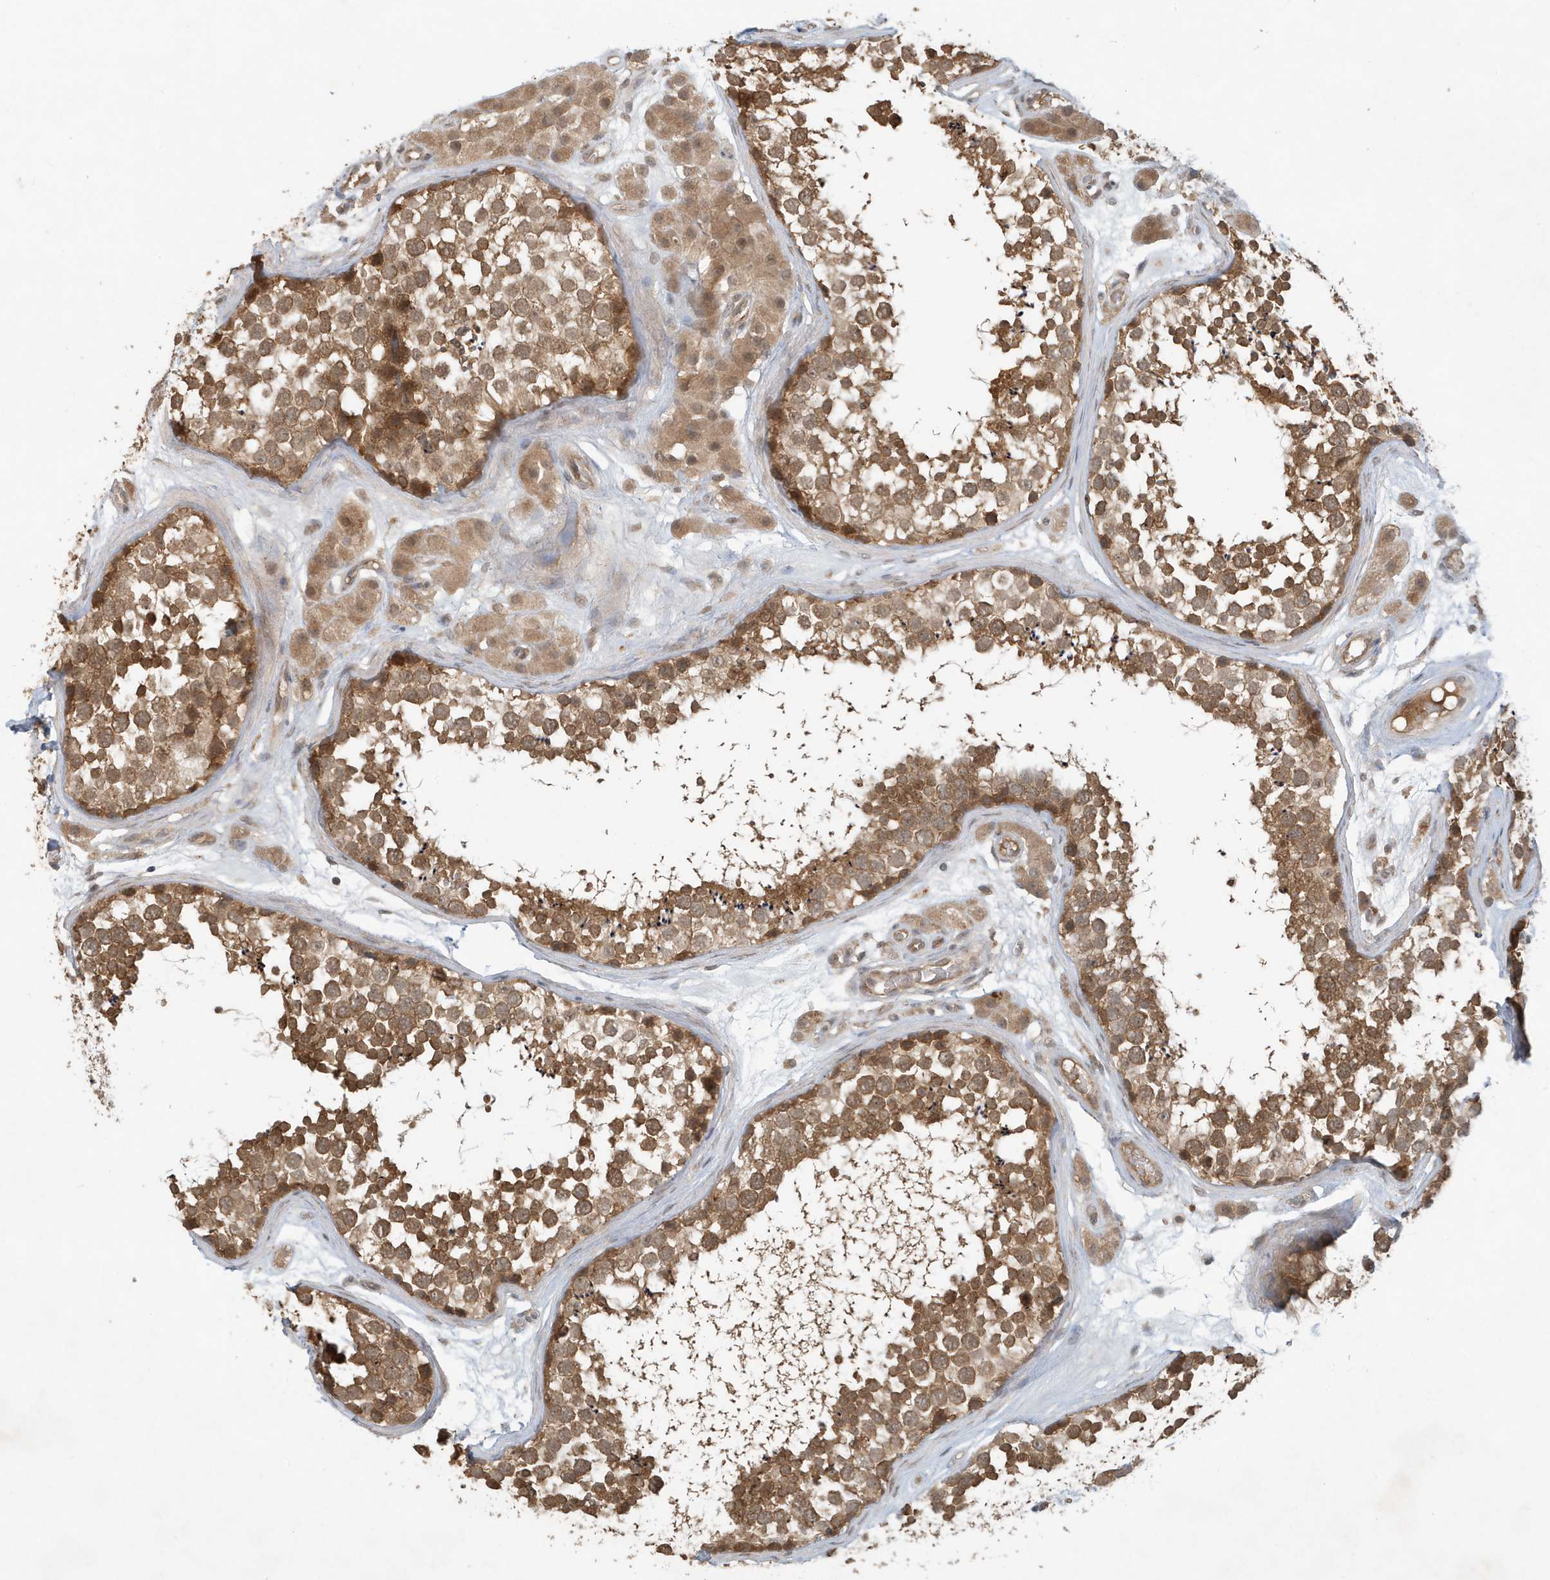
{"staining": {"intensity": "strong", "quantity": ">75%", "location": "cytoplasmic/membranous"}, "tissue": "testis", "cell_type": "Cells in seminiferous ducts", "image_type": "normal", "snomed": [{"axis": "morphology", "description": "Normal tissue, NOS"}, {"axis": "topography", "description": "Testis"}], "caption": "Benign testis reveals strong cytoplasmic/membranous positivity in about >75% of cells in seminiferous ducts, visualized by immunohistochemistry. Immunohistochemistry stains the protein of interest in brown and the nuclei are stained blue.", "gene": "ABCB9", "patient": {"sex": "male", "age": 56}}